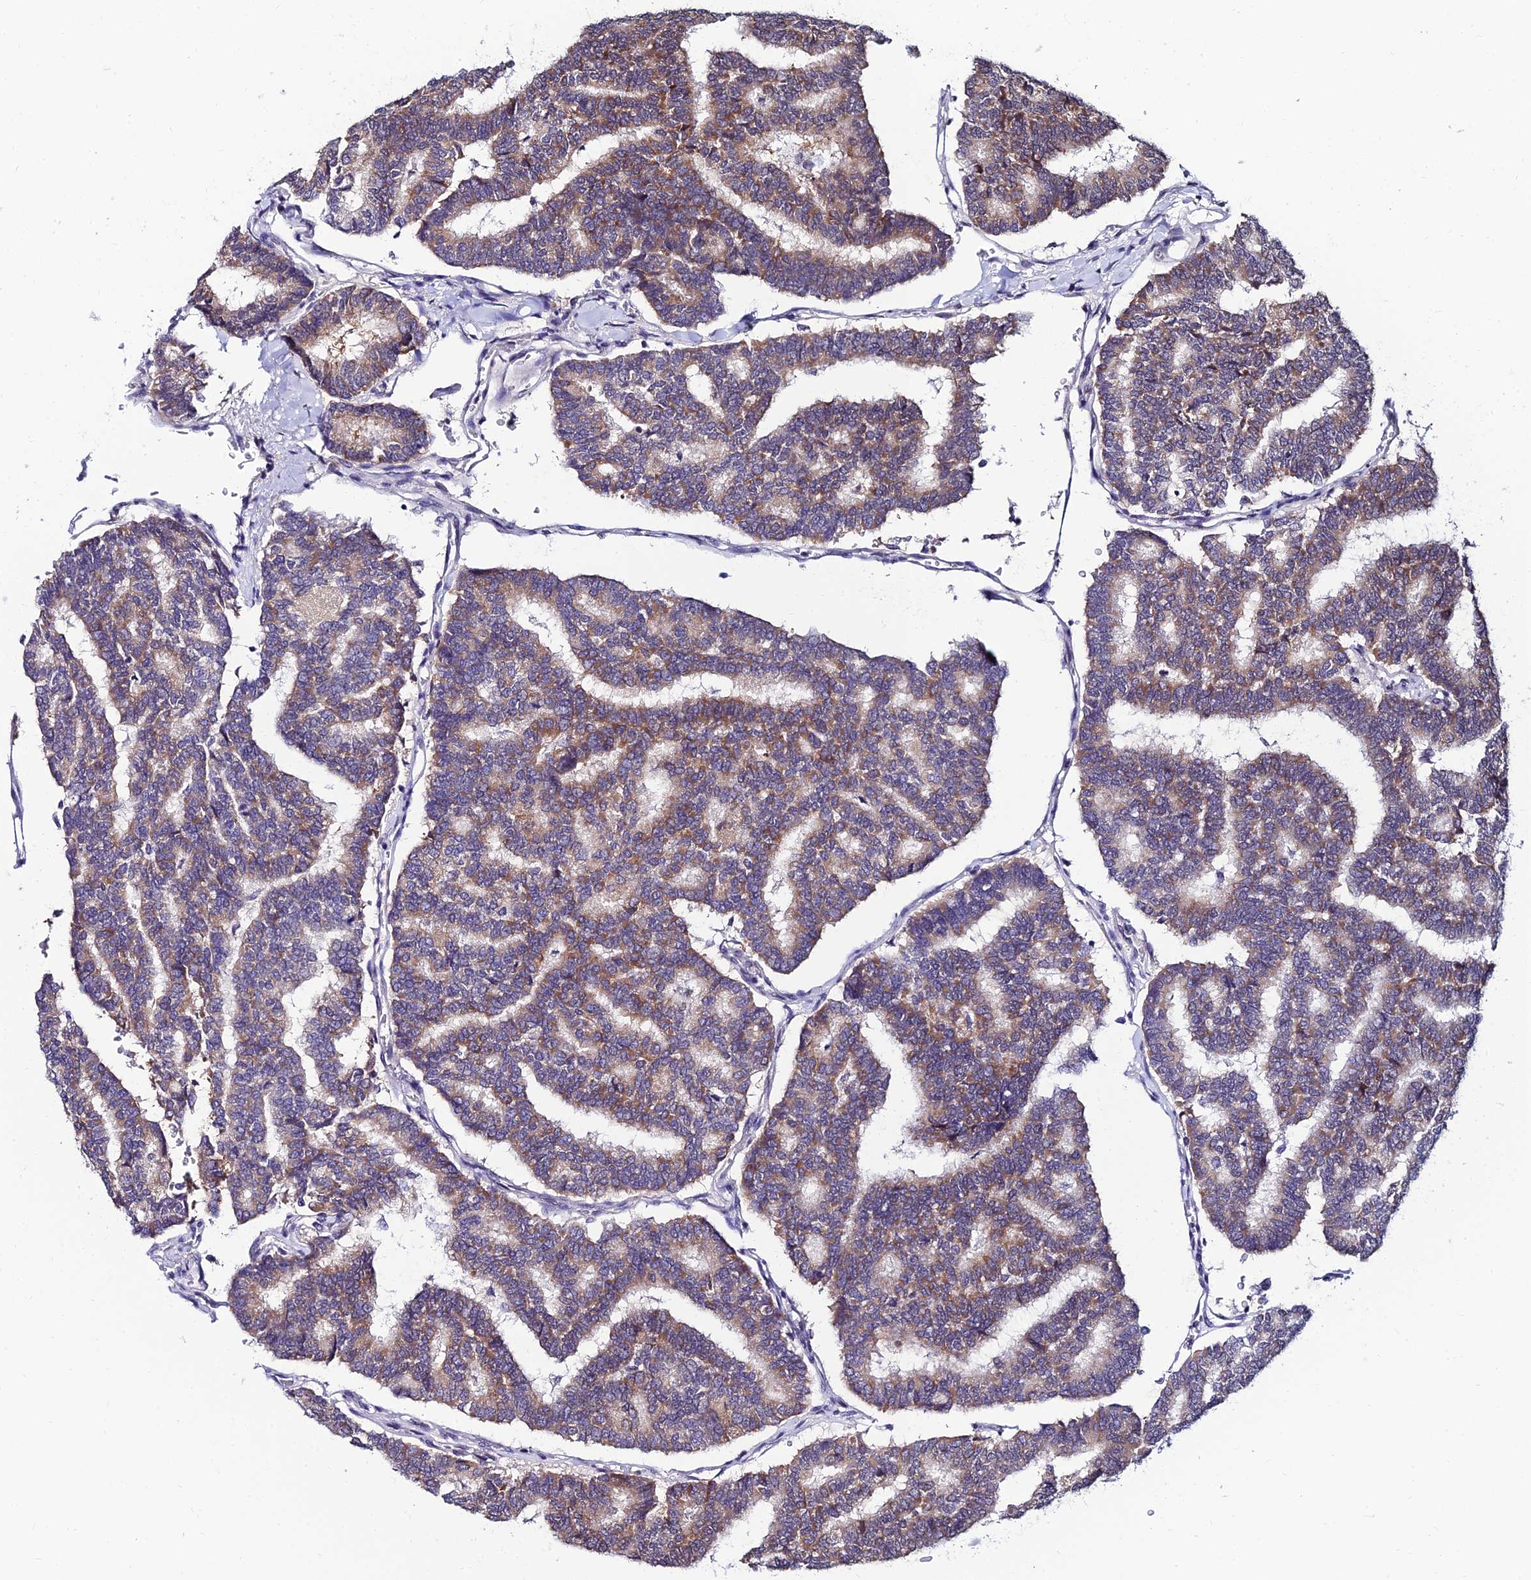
{"staining": {"intensity": "moderate", "quantity": ">75%", "location": "cytoplasmic/membranous"}, "tissue": "thyroid cancer", "cell_type": "Tumor cells", "image_type": "cancer", "snomed": [{"axis": "morphology", "description": "Papillary adenocarcinoma, NOS"}, {"axis": "topography", "description": "Thyroid gland"}], "caption": "This histopathology image shows IHC staining of human thyroid papillary adenocarcinoma, with medium moderate cytoplasmic/membranous expression in approximately >75% of tumor cells.", "gene": "CDNF", "patient": {"sex": "female", "age": 35}}